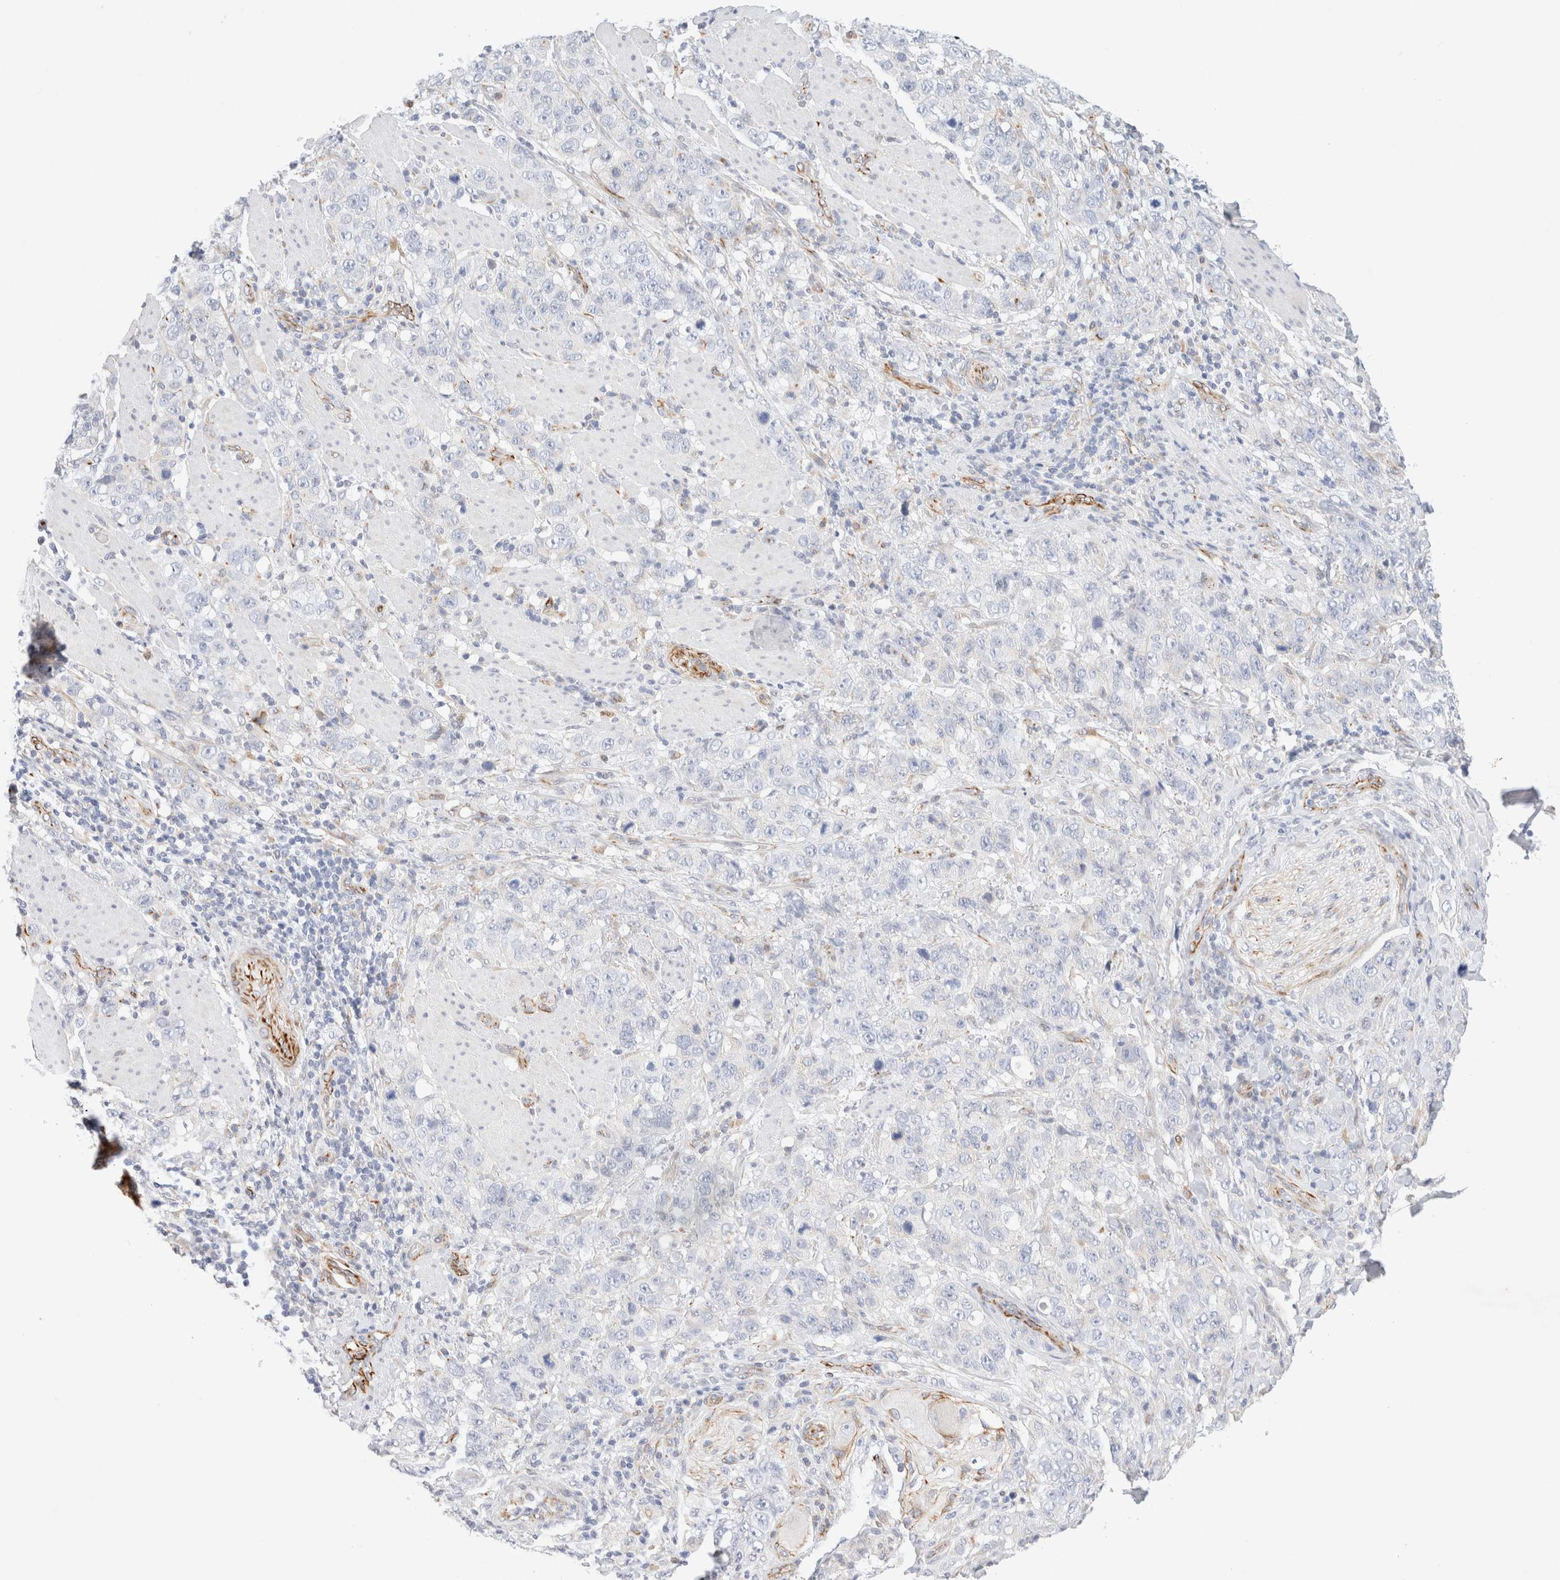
{"staining": {"intensity": "negative", "quantity": "none", "location": "none"}, "tissue": "stomach cancer", "cell_type": "Tumor cells", "image_type": "cancer", "snomed": [{"axis": "morphology", "description": "Adenocarcinoma, NOS"}, {"axis": "topography", "description": "Stomach"}], "caption": "Tumor cells are negative for brown protein staining in stomach cancer (adenocarcinoma). (Immunohistochemistry (ihc), brightfield microscopy, high magnification).", "gene": "SLC25A48", "patient": {"sex": "male", "age": 48}}